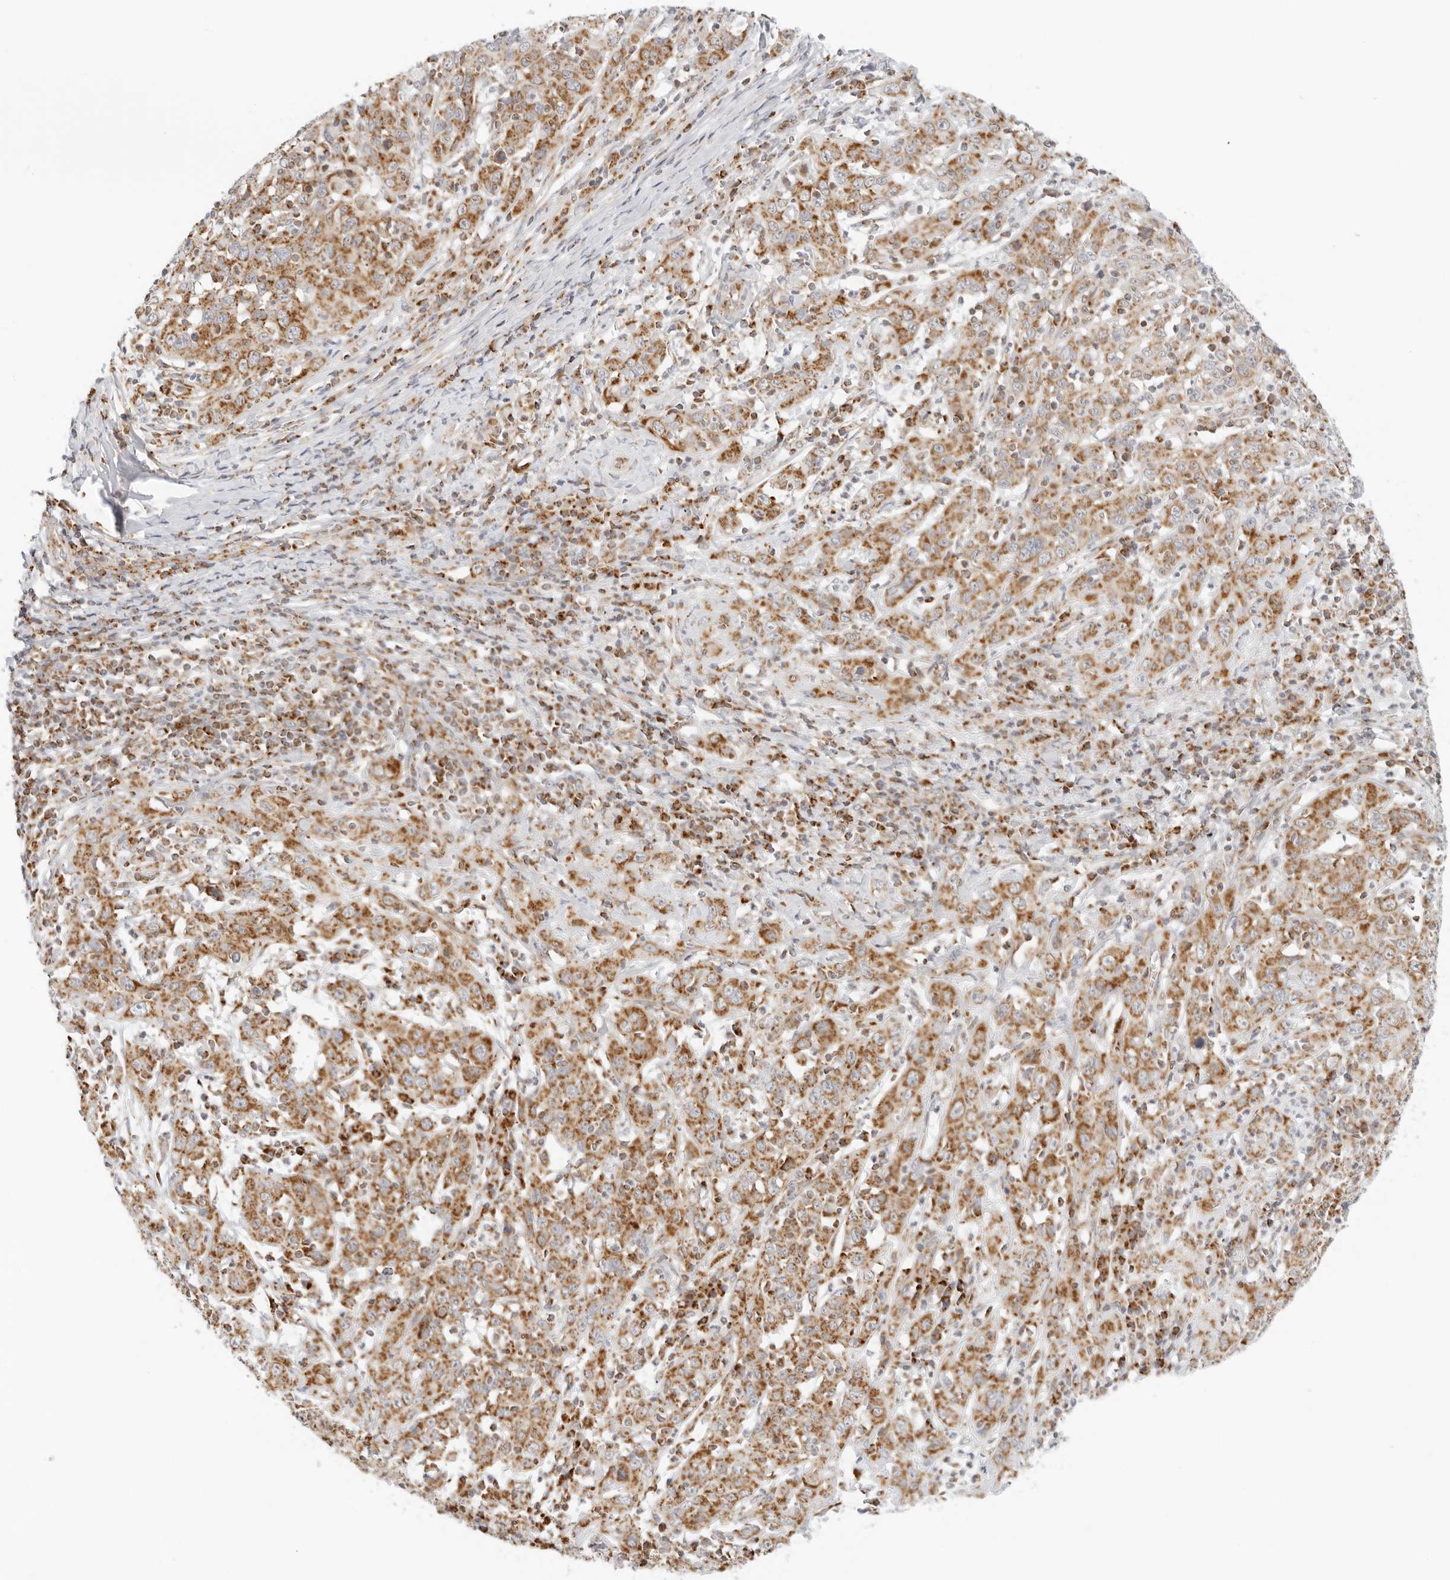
{"staining": {"intensity": "moderate", "quantity": ">75%", "location": "cytoplasmic/membranous"}, "tissue": "cervical cancer", "cell_type": "Tumor cells", "image_type": "cancer", "snomed": [{"axis": "morphology", "description": "Squamous cell carcinoma, NOS"}, {"axis": "topography", "description": "Cervix"}], "caption": "Squamous cell carcinoma (cervical) tissue displays moderate cytoplasmic/membranous expression in approximately >75% of tumor cells The protein is stained brown, and the nuclei are stained in blue (DAB (3,3'-diaminobenzidine) IHC with brightfield microscopy, high magnification).", "gene": "RC3H1", "patient": {"sex": "female", "age": 46}}